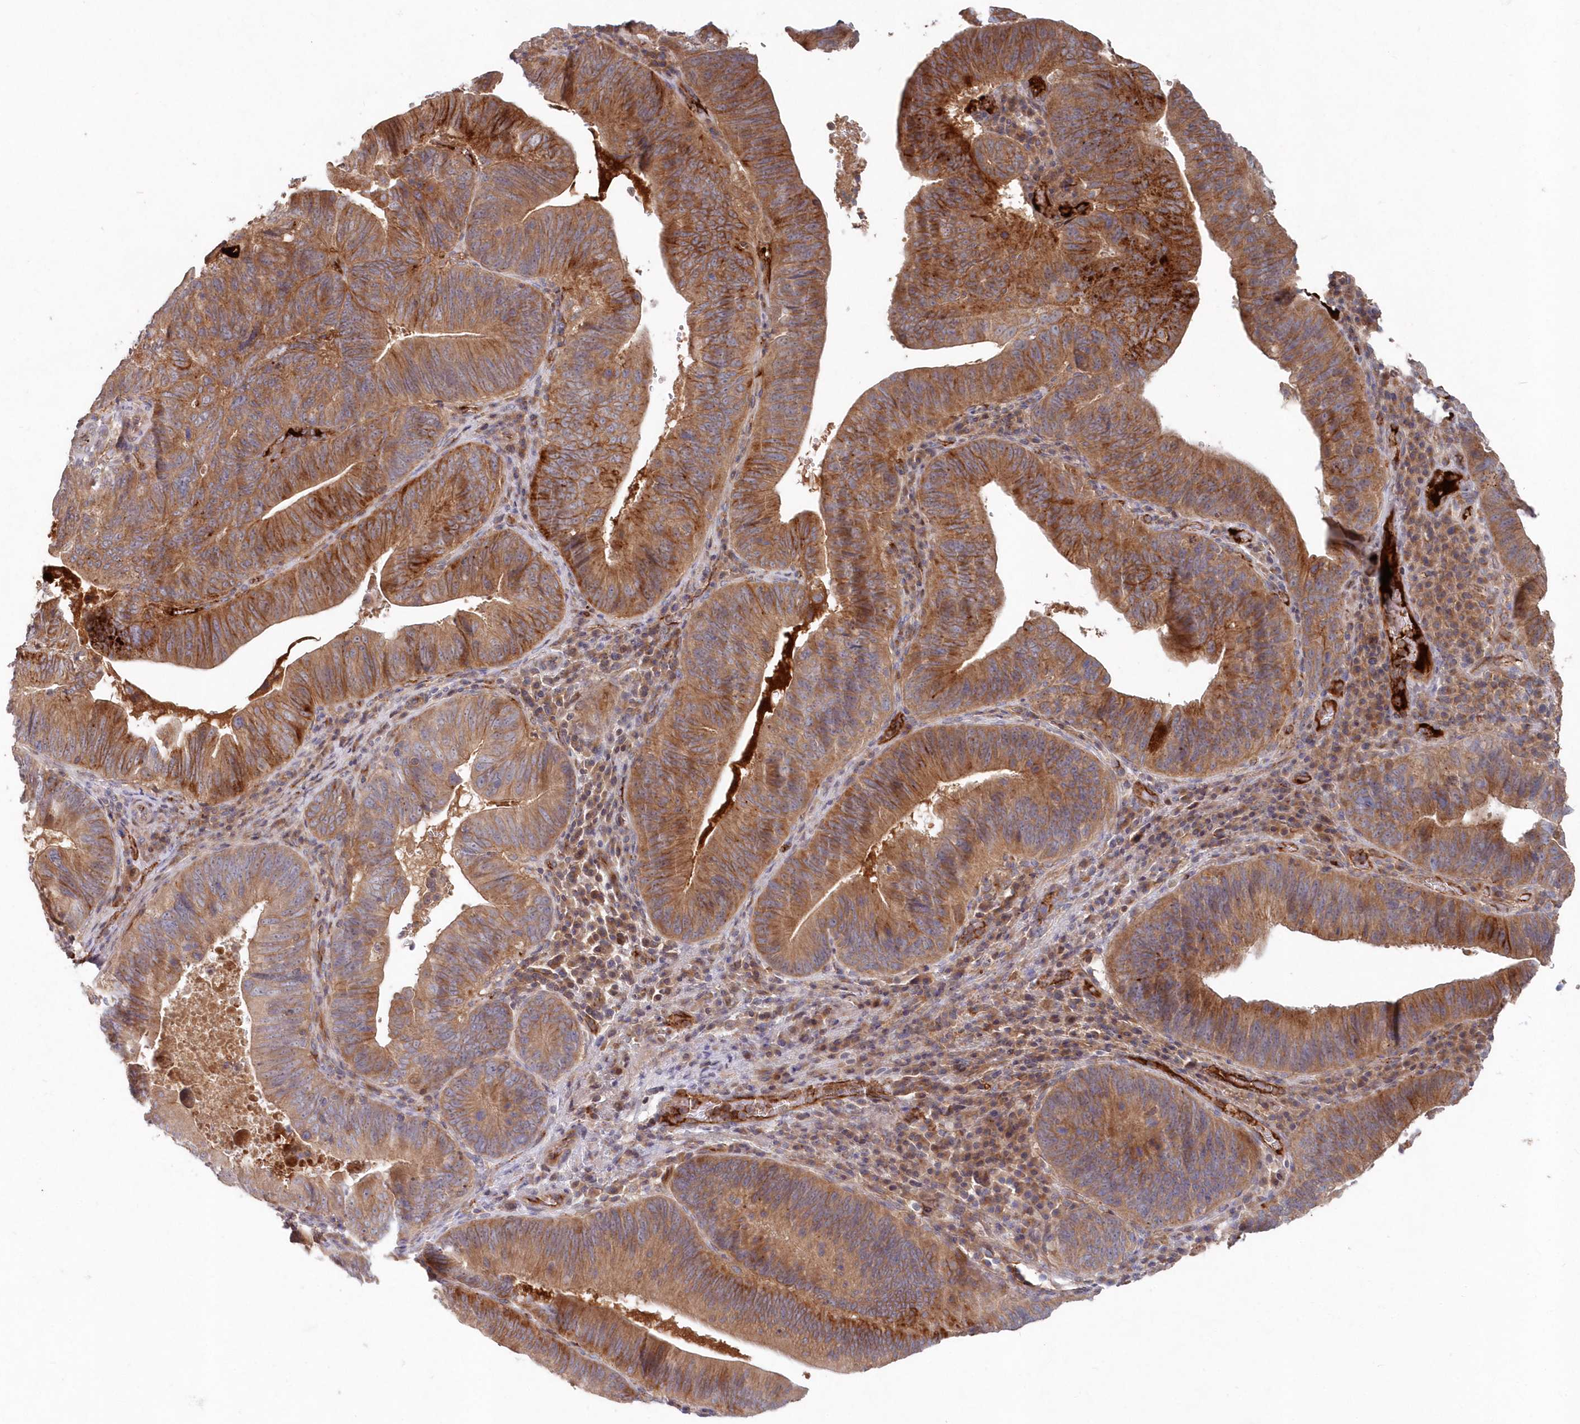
{"staining": {"intensity": "moderate", "quantity": ">75%", "location": "cytoplasmic/membranous"}, "tissue": "pancreatic cancer", "cell_type": "Tumor cells", "image_type": "cancer", "snomed": [{"axis": "morphology", "description": "Adenocarcinoma, NOS"}, {"axis": "topography", "description": "Pancreas"}], "caption": "Immunohistochemical staining of pancreatic adenocarcinoma displays medium levels of moderate cytoplasmic/membranous expression in approximately >75% of tumor cells.", "gene": "ABHD14B", "patient": {"sex": "male", "age": 63}}